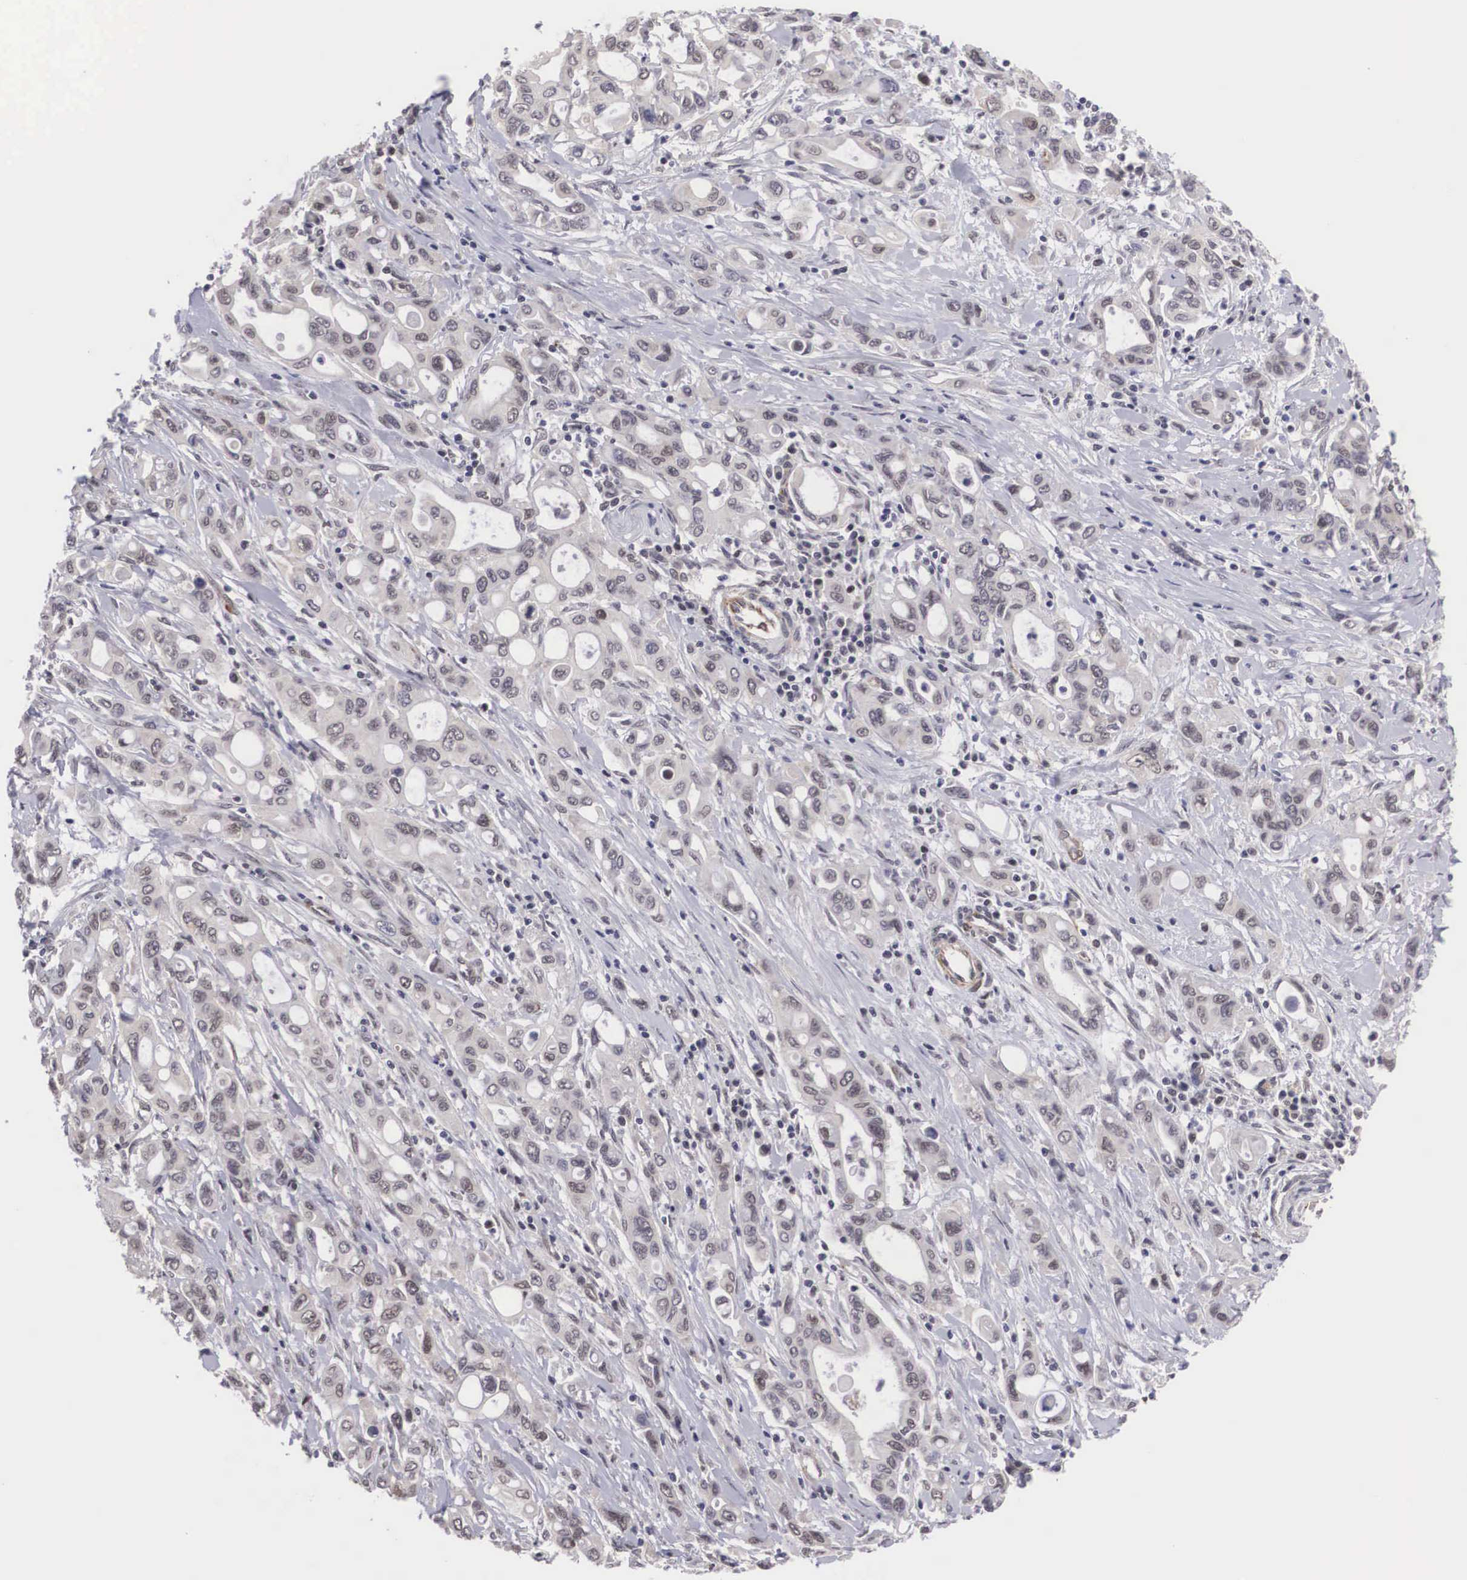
{"staining": {"intensity": "negative", "quantity": "none", "location": "none"}, "tissue": "pancreatic cancer", "cell_type": "Tumor cells", "image_type": "cancer", "snomed": [{"axis": "morphology", "description": "Adenocarcinoma, NOS"}, {"axis": "topography", "description": "Pancreas"}], "caption": "Immunohistochemistry of adenocarcinoma (pancreatic) demonstrates no staining in tumor cells.", "gene": "MORC2", "patient": {"sex": "female", "age": 57}}